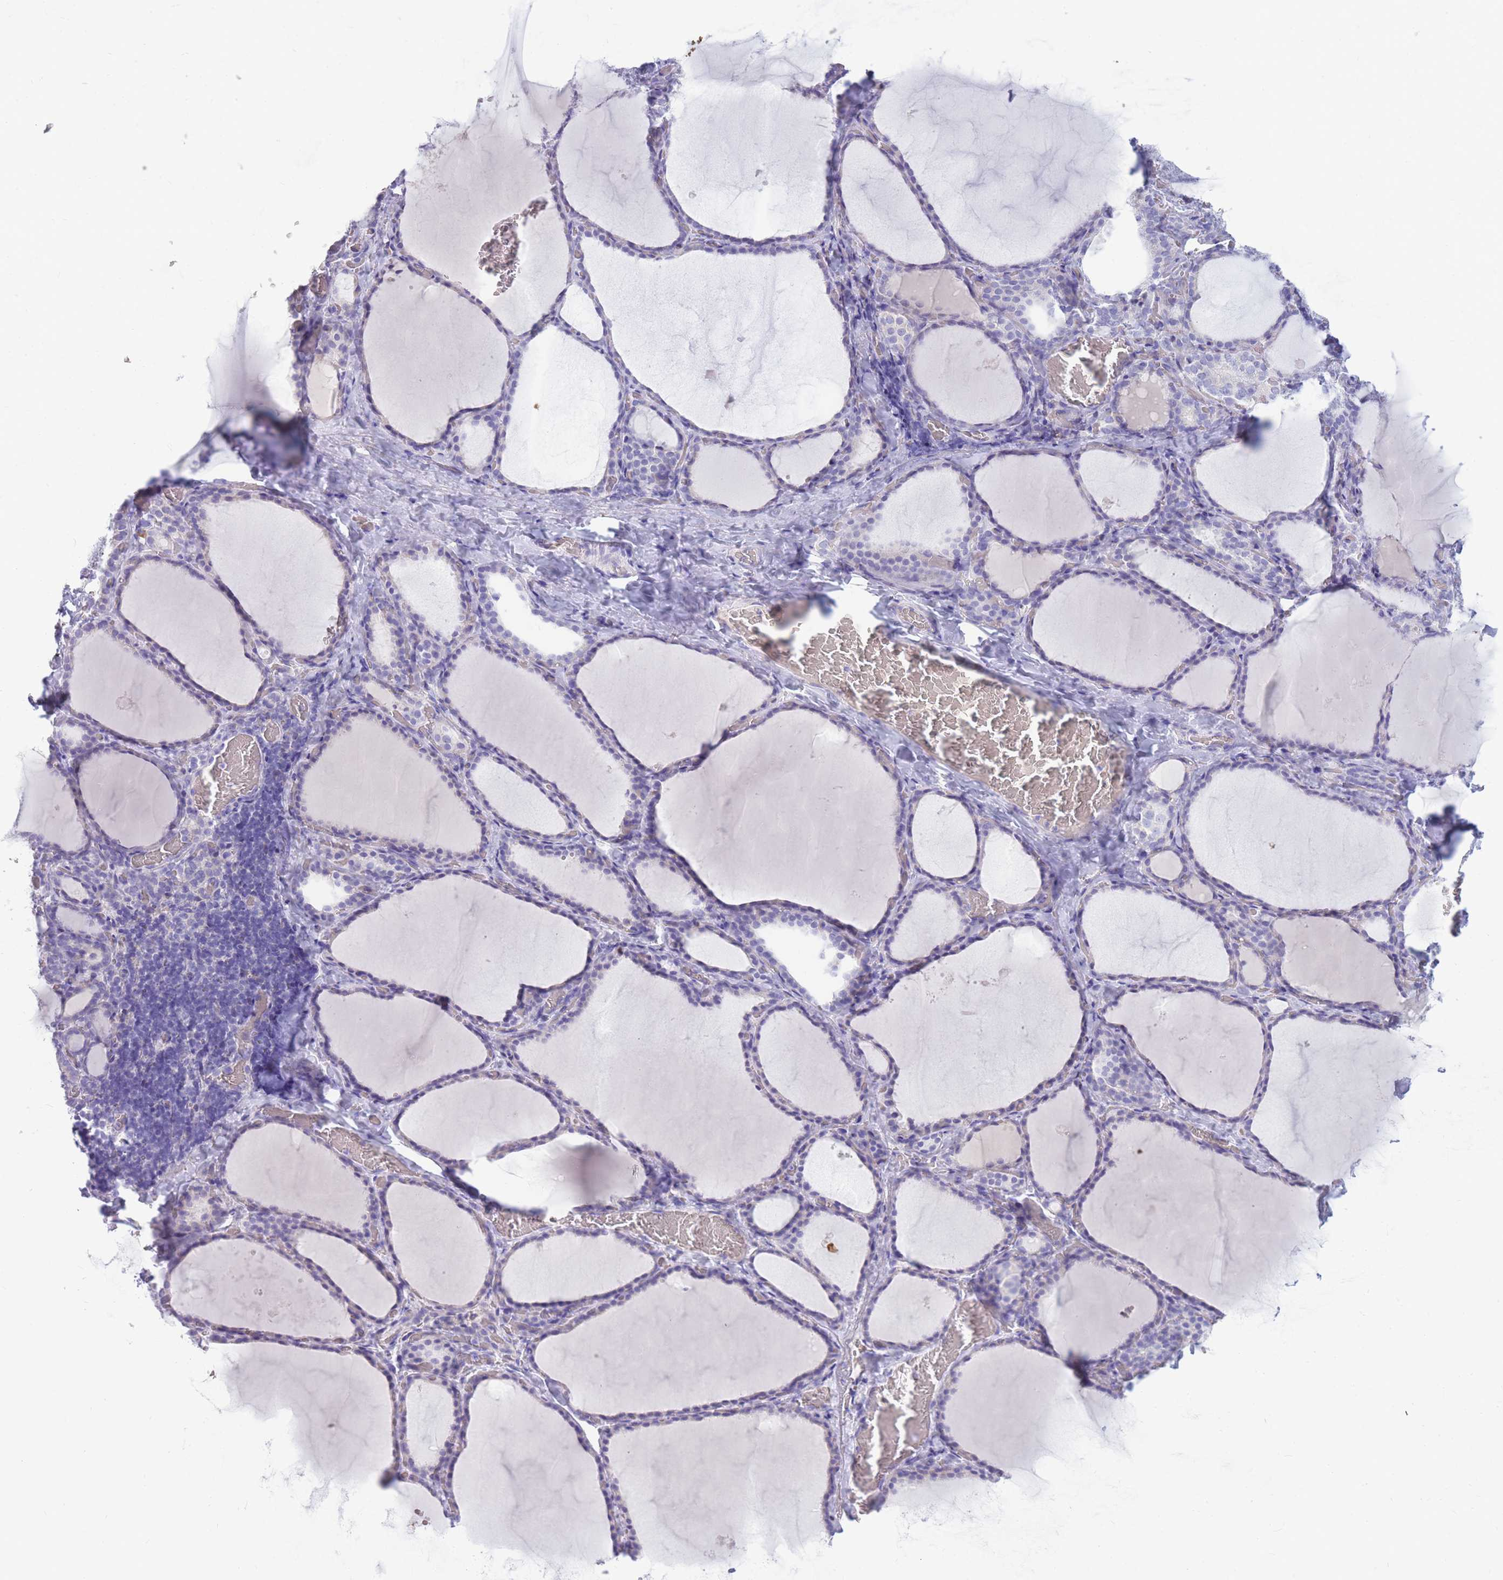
{"staining": {"intensity": "negative", "quantity": "none", "location": "none"}, "tissue": "thyroid gland", "cell_type": "Glandular cells", "image_type": "normal", "snomed": [{"axis": "morphology", "description": "Normal tissue, NOS"}, {"axis": "topography", "description": "Thyroid gland"}], "caption": "Thyroid gland was stained to show a protein in brown. There is no significant expression in glandular cells. Brightfield microscopy of immunohistochemistry stained with DAB (brown) and hematoxylin (blue), captured at high magnification.", "gene": "TPSAB1", "patient": {"sex": "female", "age": 39}}